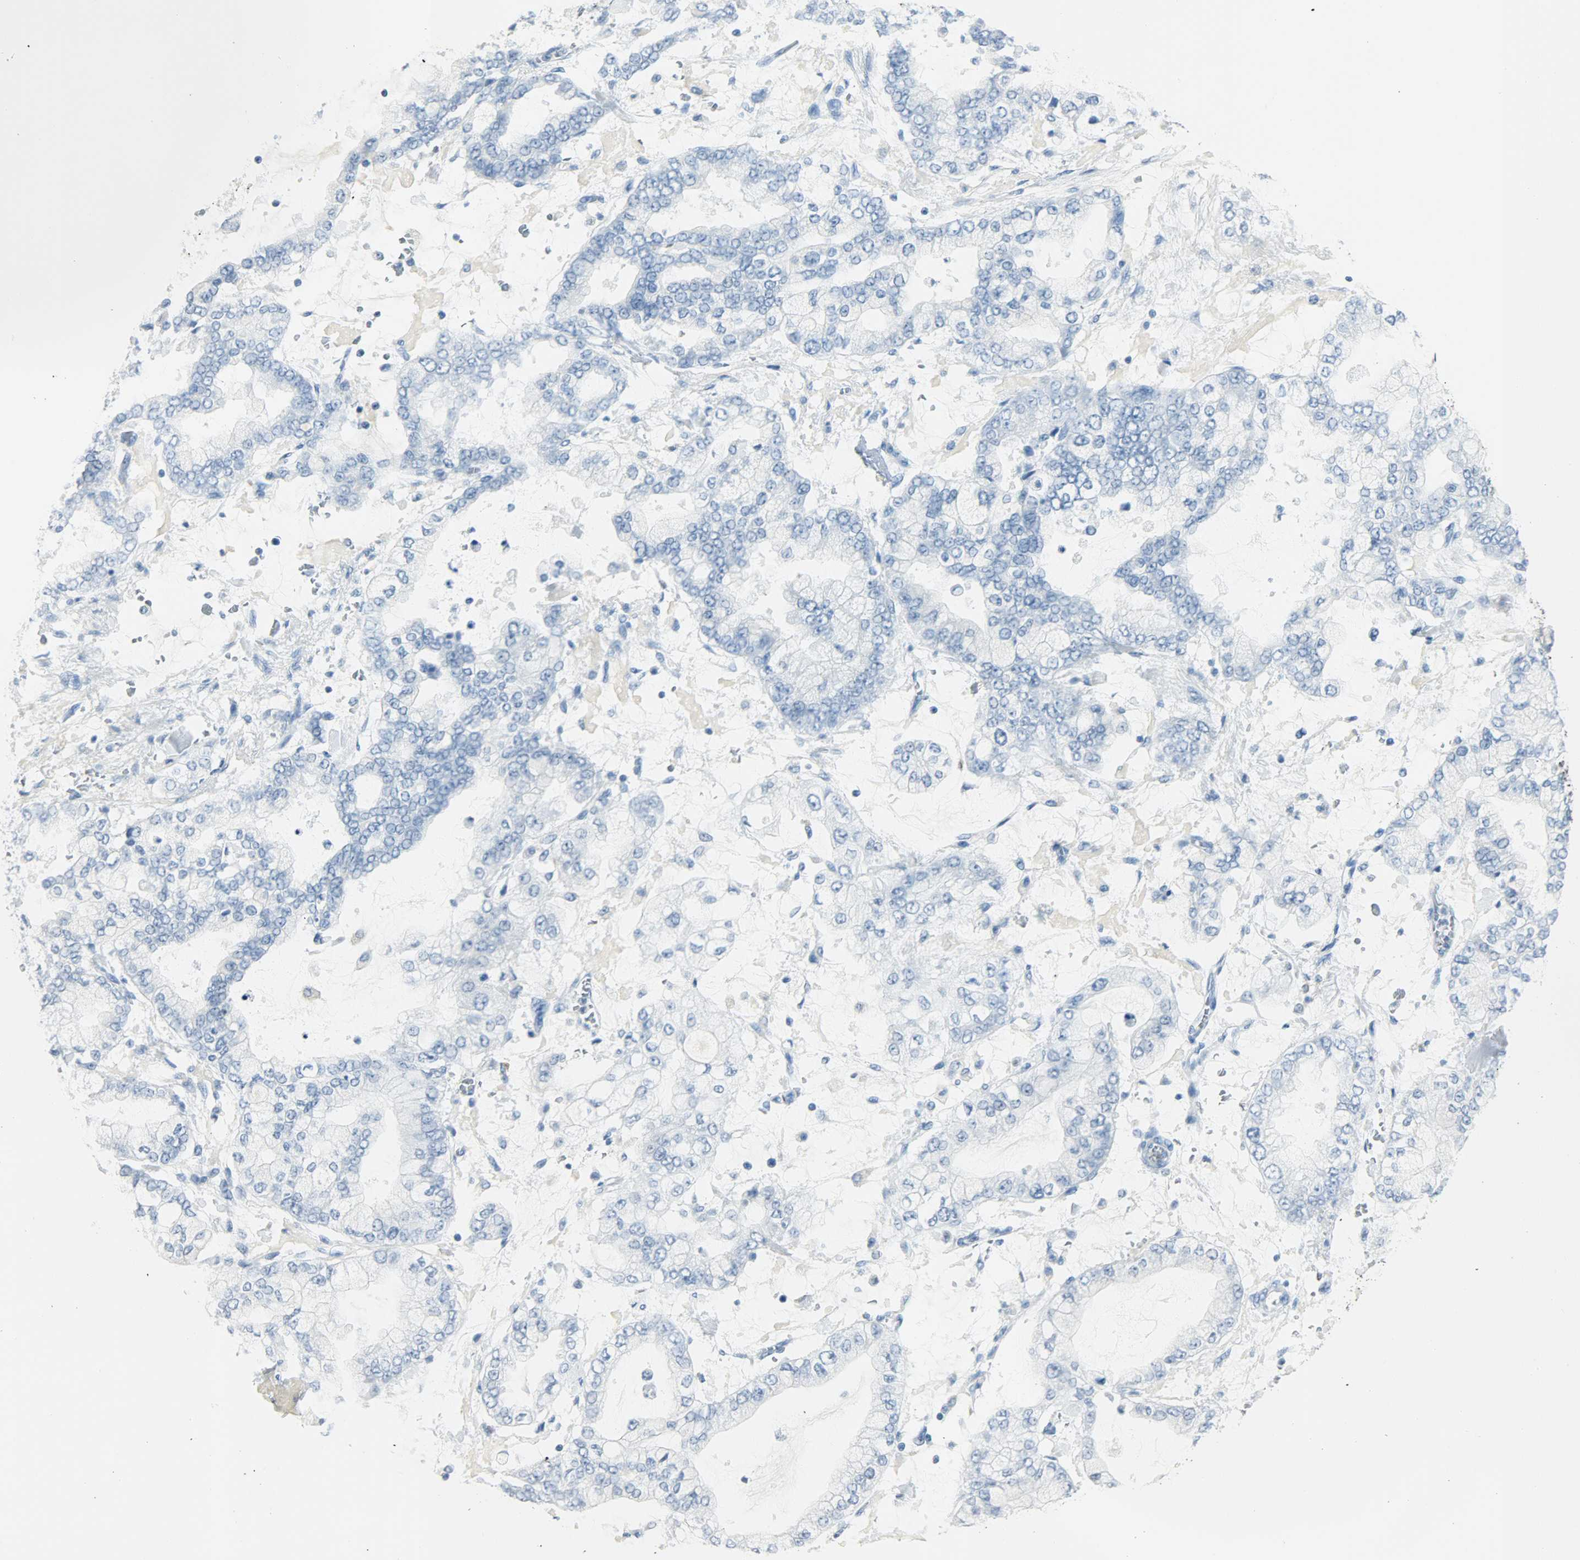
{"staining": {"intensity": "negative", "quantity": "none", "location": "none"}, "tissue": "stomach cancer", "cell_type": "Tumor cells", "image_type": "cancer", "snomed": [{"axis": "morphology", "description": "Normal tissue, NOS"}, {"axis": "morphology", "description": "Adenocarcinoma, NOS"}, {"axis": "topography", "description": "Stomach, upper"}, {"axis": "topography", "description": "Stomach"}], "caption": "This histopathology image is of stomach cancer (adenocarcinoma) stained with immunohistochemistry to label a protein in brown with the nuclei are counter-stained blue. There is no expression in tumor cells.", "gene": "PTPN6", "patient": {"sex": "male", "age": 76}}